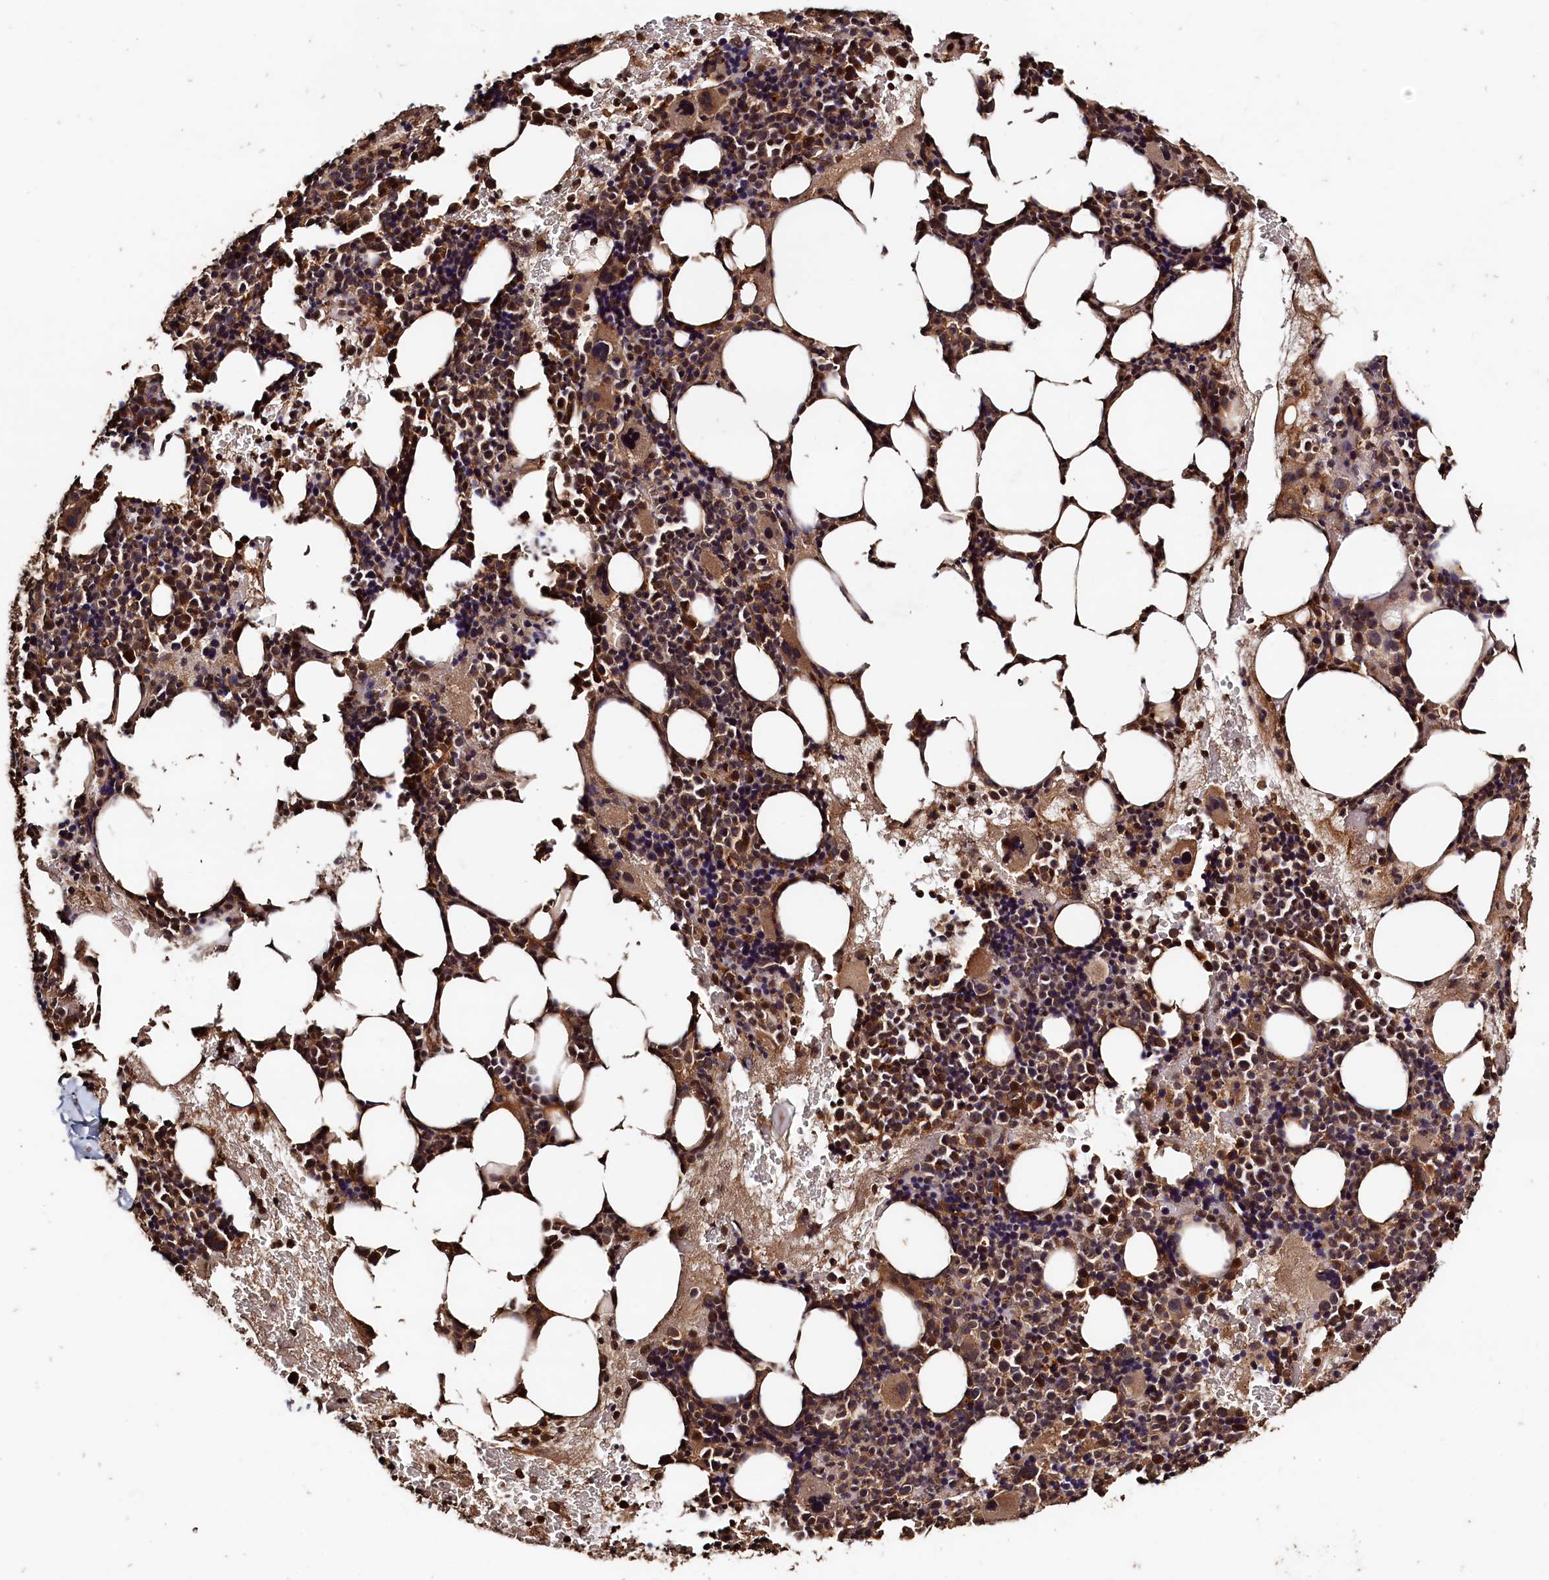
{"staining": {"intensity": "strong", "quantity": "25%-75%", "location": "cytoplasmic/membranous"}, "tissue": "bone marrow", "cell_type": "Hematopoietic cells", "image_type": "normal", "snomed": [{"axis": "morphology", "description": "Normal tissue, NOS"}, {"axis": "topography", "description": "Bone marrow"}], "caption": "DAB immunohistochemical staining of normal human bone marrow shows strong cytoplasmic/membranous protein expression in approximately 25%-75% of hematopoietic cells. (Stains: DAB in brown, nuclei in blue, Microscopy: brightfield microscopy at high magnification).", "gene": "SNX33", "patient": {"sex": "male", "age": 89}}